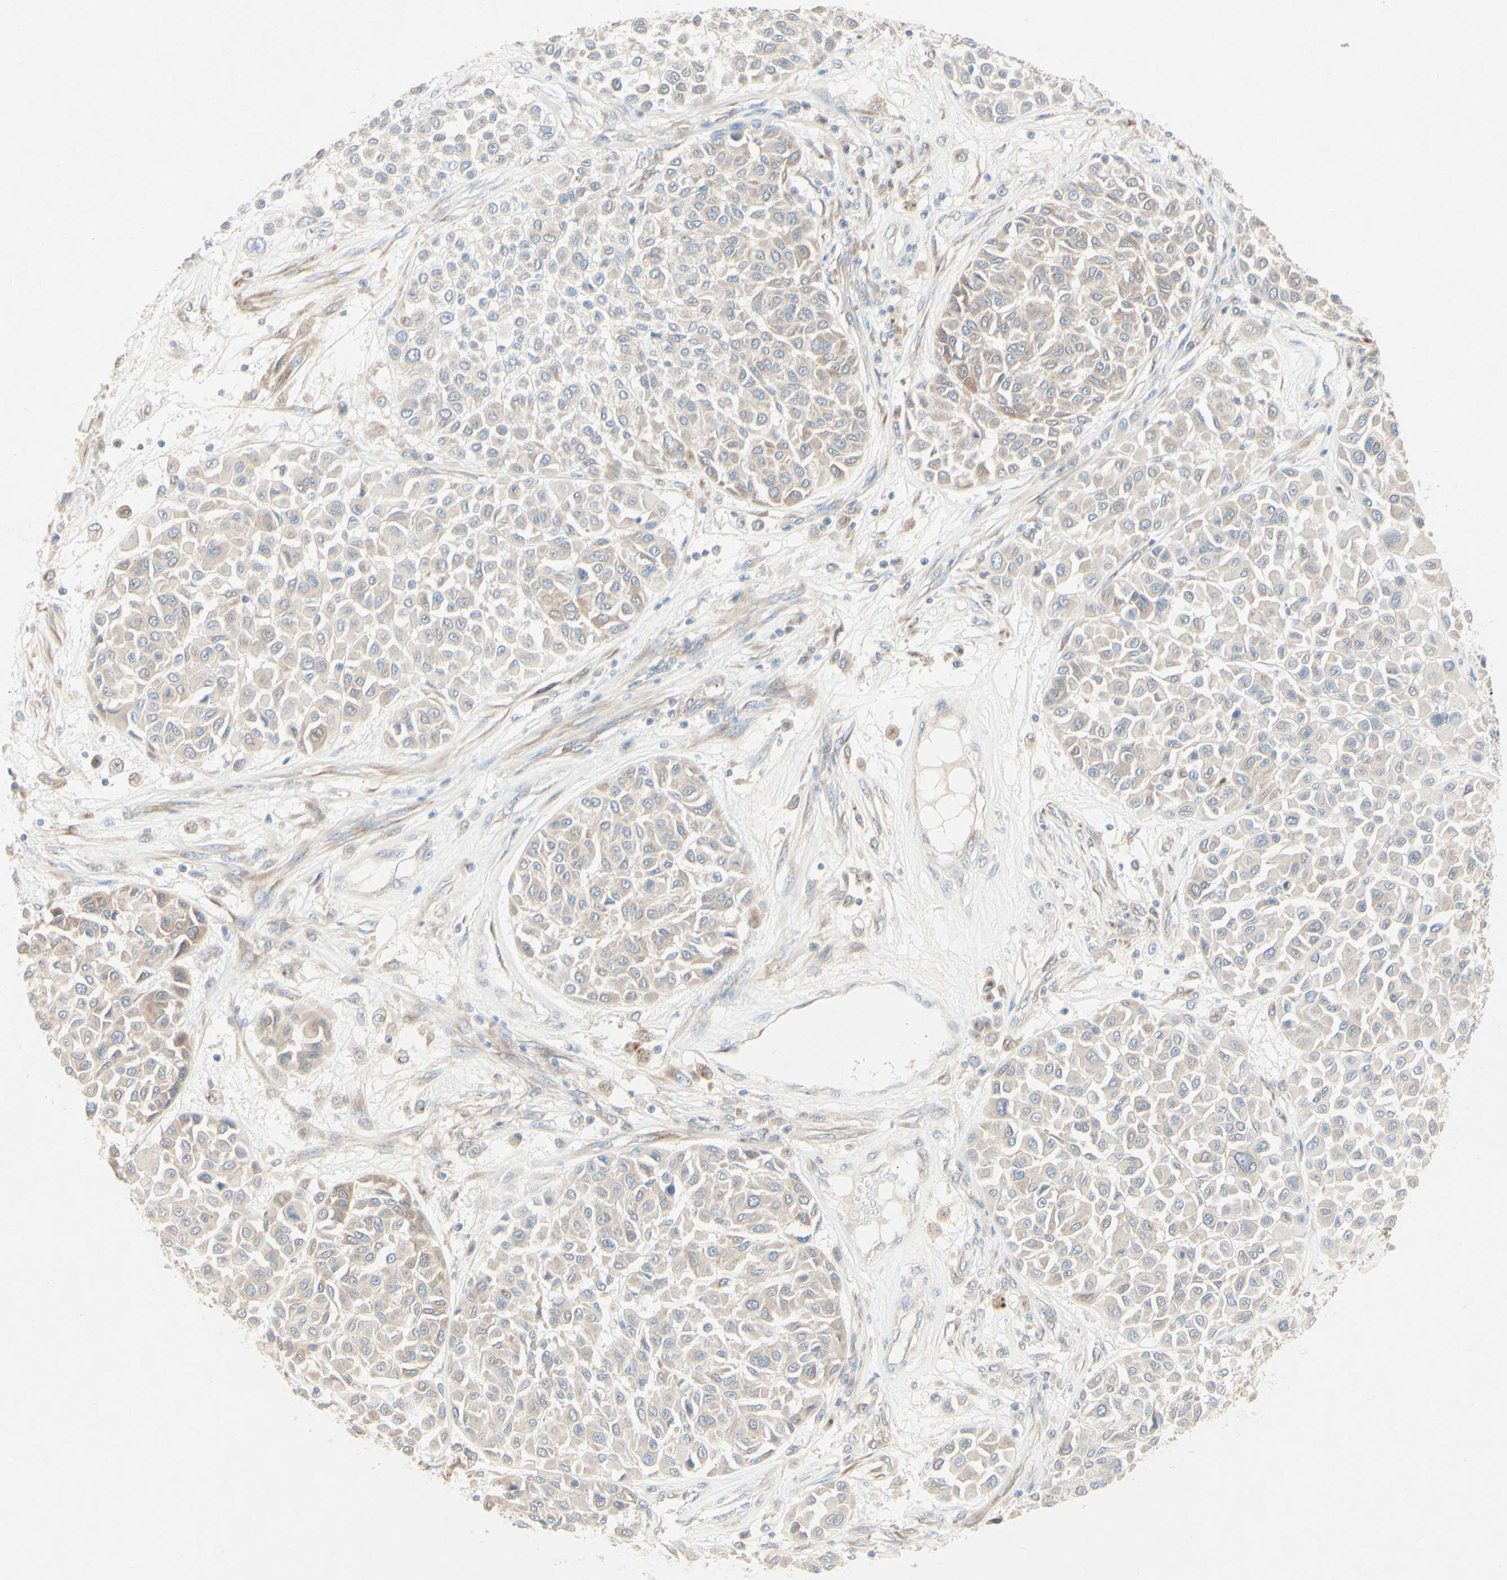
{"staining": {"intensity": "weak", "quantity": "25%-75%", "location": "cytoplasmic/membranous"}, "tissue": "melanoma", "cell_type": "Tumor cells", "image_type": "cancer", "snomed": [{"axis": "morphology", "description": "Malignant melanoma, Metastatic site"}, {"axis": "topography", "description": "Soft tissue"}], "caption": "IHC histopathology image of melanoma stained for a protein (brown), which shows low levels of weak cytoplasmic/membranous expression in about 25%-75% of tumor cells.", "gene": "MTM1", "patient": {"sex": "male", "age": 41}}